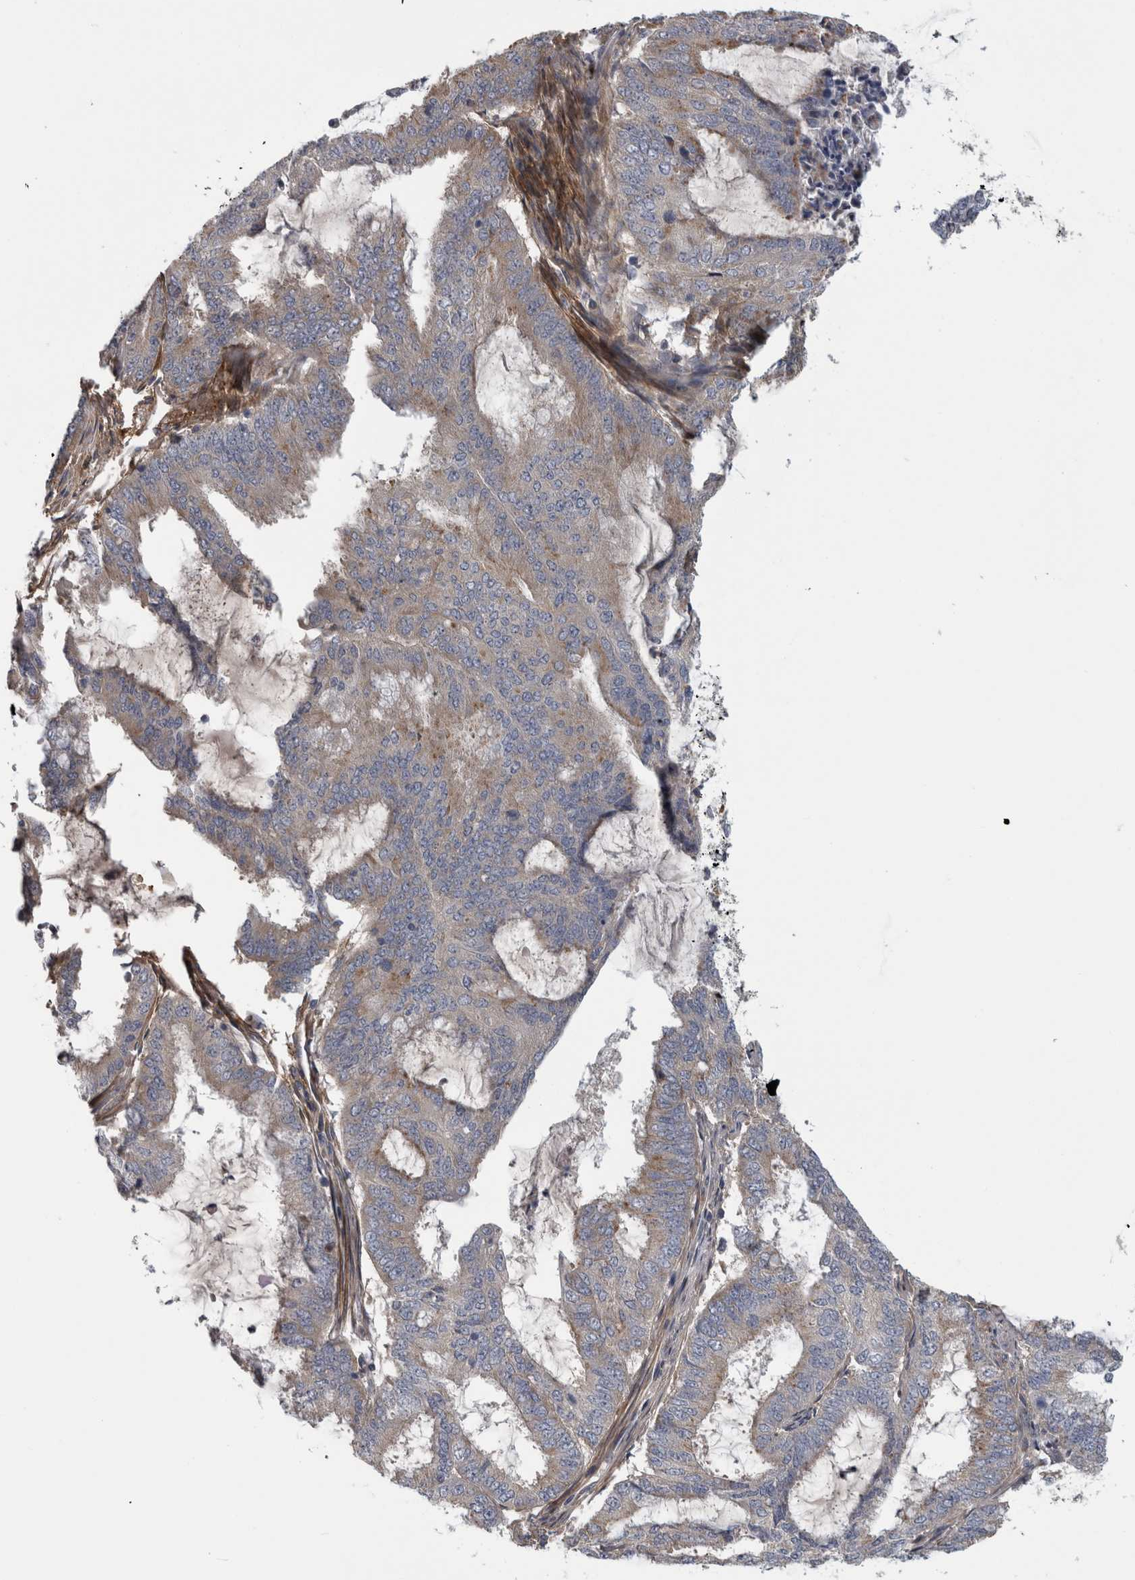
{"staining": {"intensity": "moderate", "quantity": "<25%", "location": "cytoplasmic/membranous"}, "tissue": "endometrial cancer", "cell_type": "Tumor cells", "image_type": "cancer", "snomed": [{"axis": "morphology", "description": "Adenocarcinoma, NOS"}, {"axis": "topography", "description": "Endometrium"}], "caption": "Approximately <25% of tumor cells in human endometrial adenocarcinoma display moderate cytoplasmic/membranous protein expression as visualized by brown immunohistochemical staining.", "gene": "ATXN2", "patient": {"sex": "female", "age": 49}}